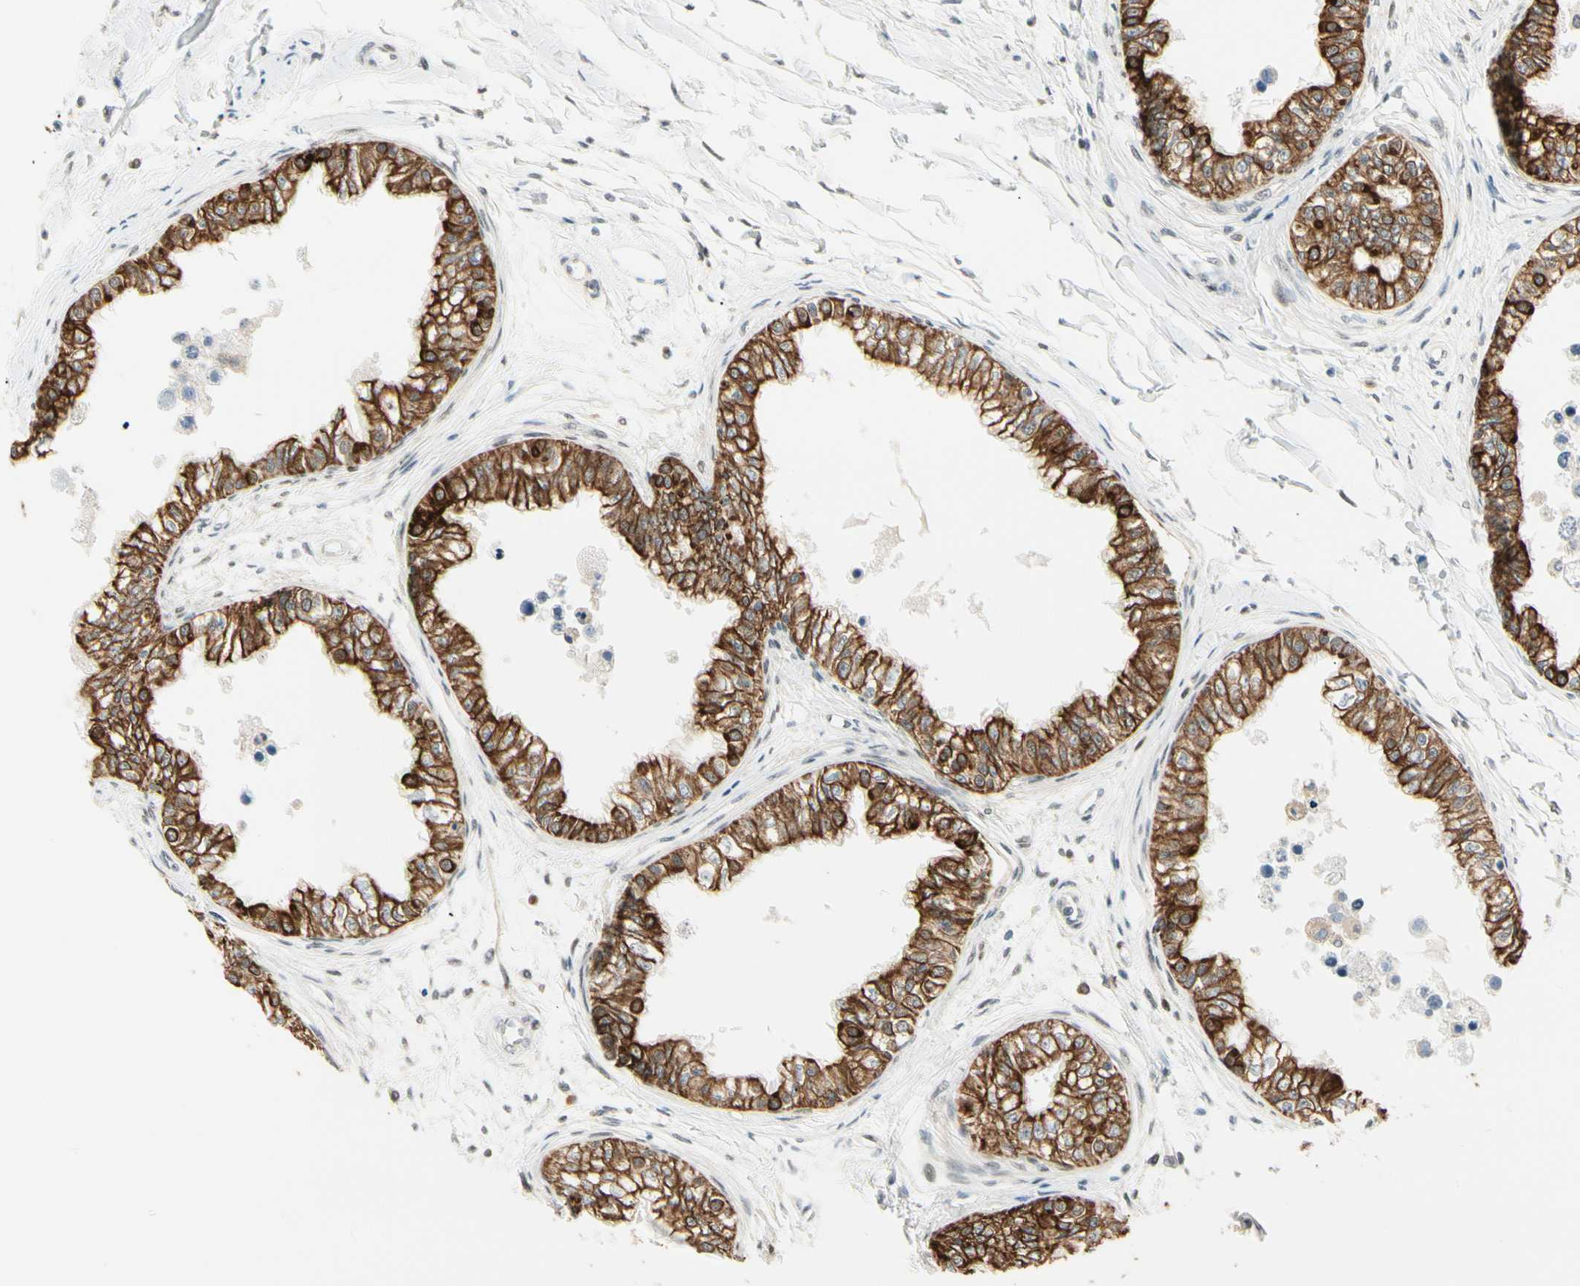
{"staining": {"intensity": "strong", "quantity": ">75%", "location": "cytoplasmic/membranous"}, "tissue": "epididymis", "cell_type": "Glandular cells", "image_type": "normal", "snomed": [{"axis": "morphology", "description": "Normal tissue, NOS"}, {"axis": "morphology", "description": "Adenocarcinoma, metastatic, NOS"}, {"axis": "topography", "description": "Testis"}, {"axis": "topography", "description": "Epididymis"}], "caption": "Immunohistochemical staining of benign human epididymis shows high levels of strong cytoplasmic/membranous expression in about >75% of glandular cells.", "gene": "ATXN1", "patient": {"sex": "male", "age": 26}}